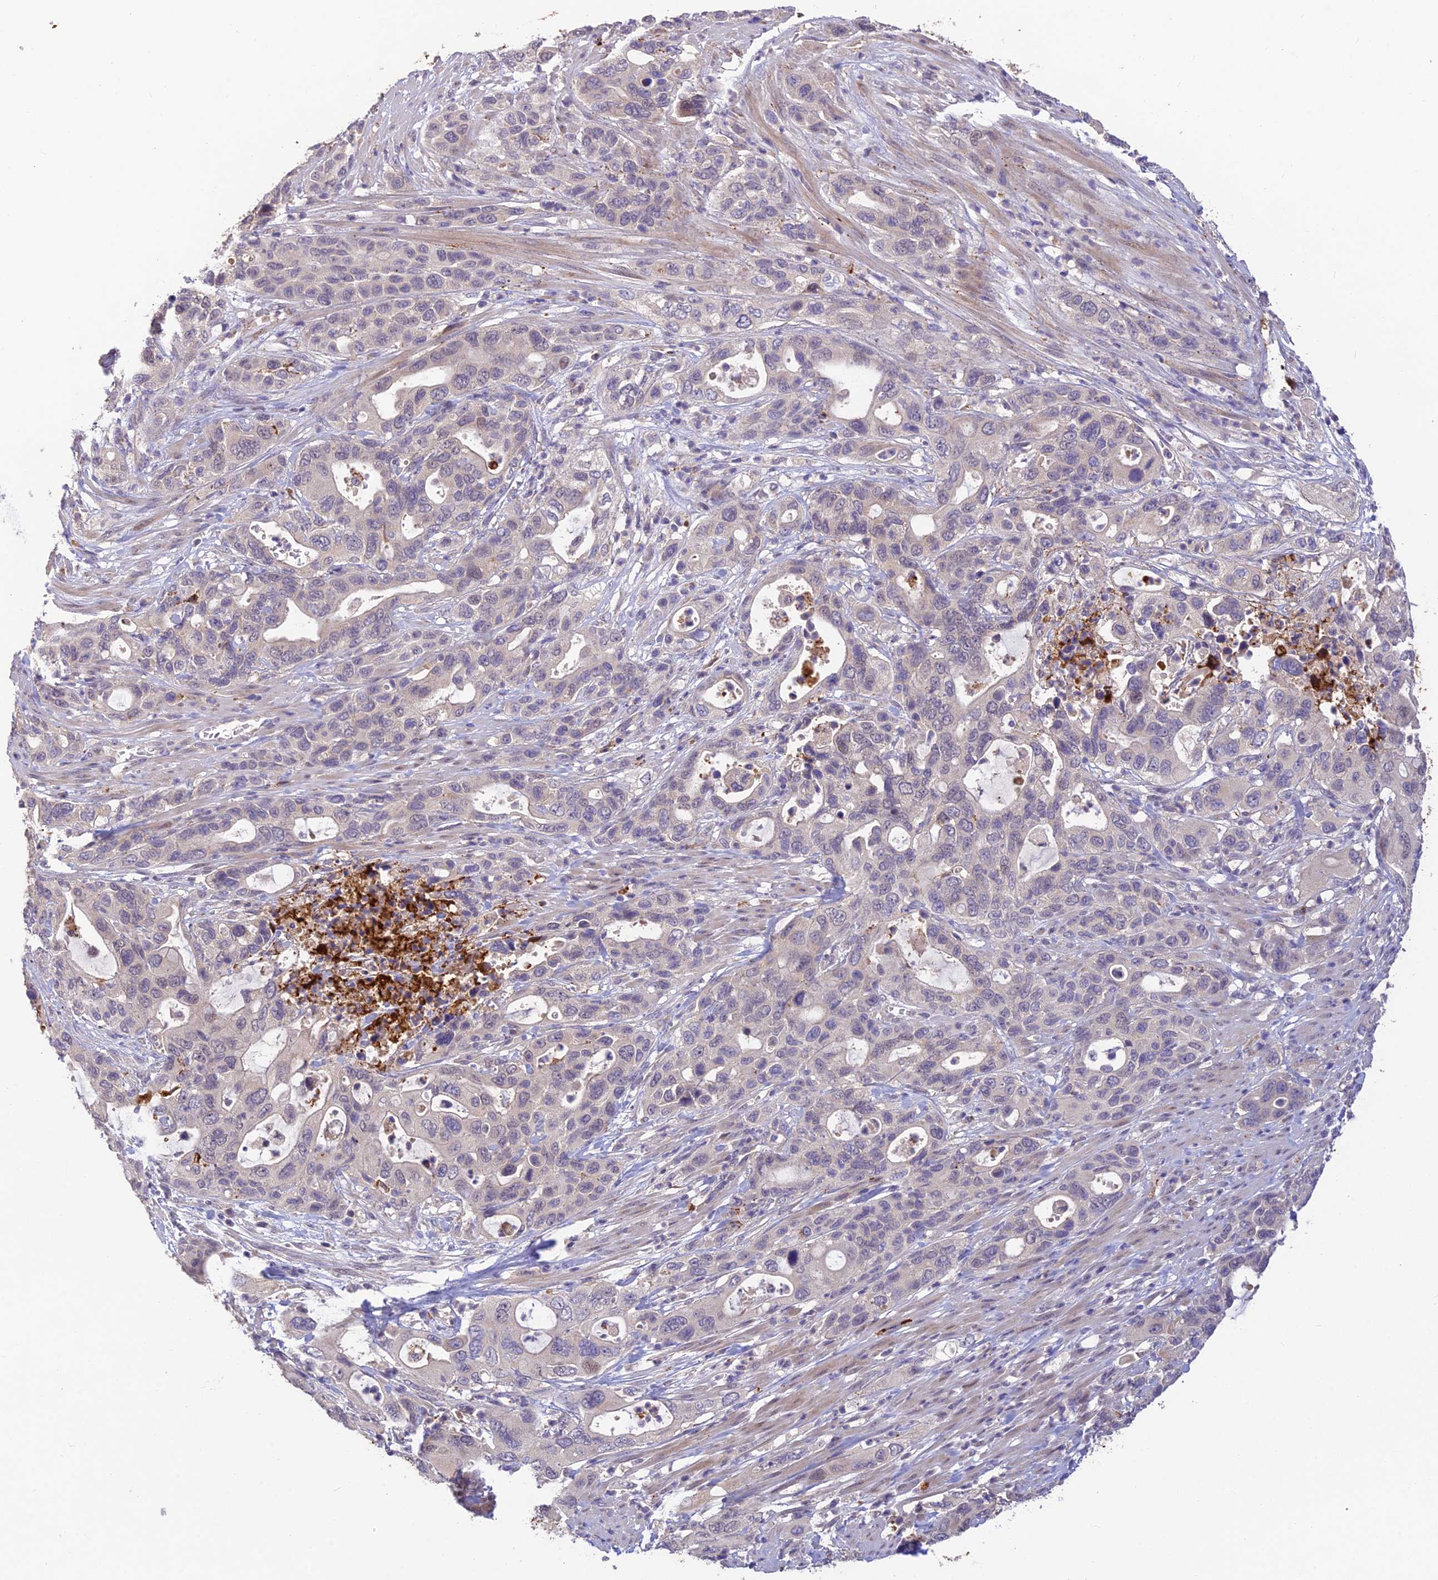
{"staining": {"intensity": "negative", "quantity": "none", "location": "none"}, "tissue": "pancreatic cancer", "cell_type": "Tumor cells", "image_type": "cancer", "snomed": [{"axis": "morphology", "description": "Adenocarcinoma, NOS"}, {"axis": "topography", "description": "Pancreas"}], "caption": "Tumor cells show no significant protein positivity in pancreatic cancer (adenocarcinoma).", "gene": "ASPDH", "patient": {"sex": "female", "age": 71}}